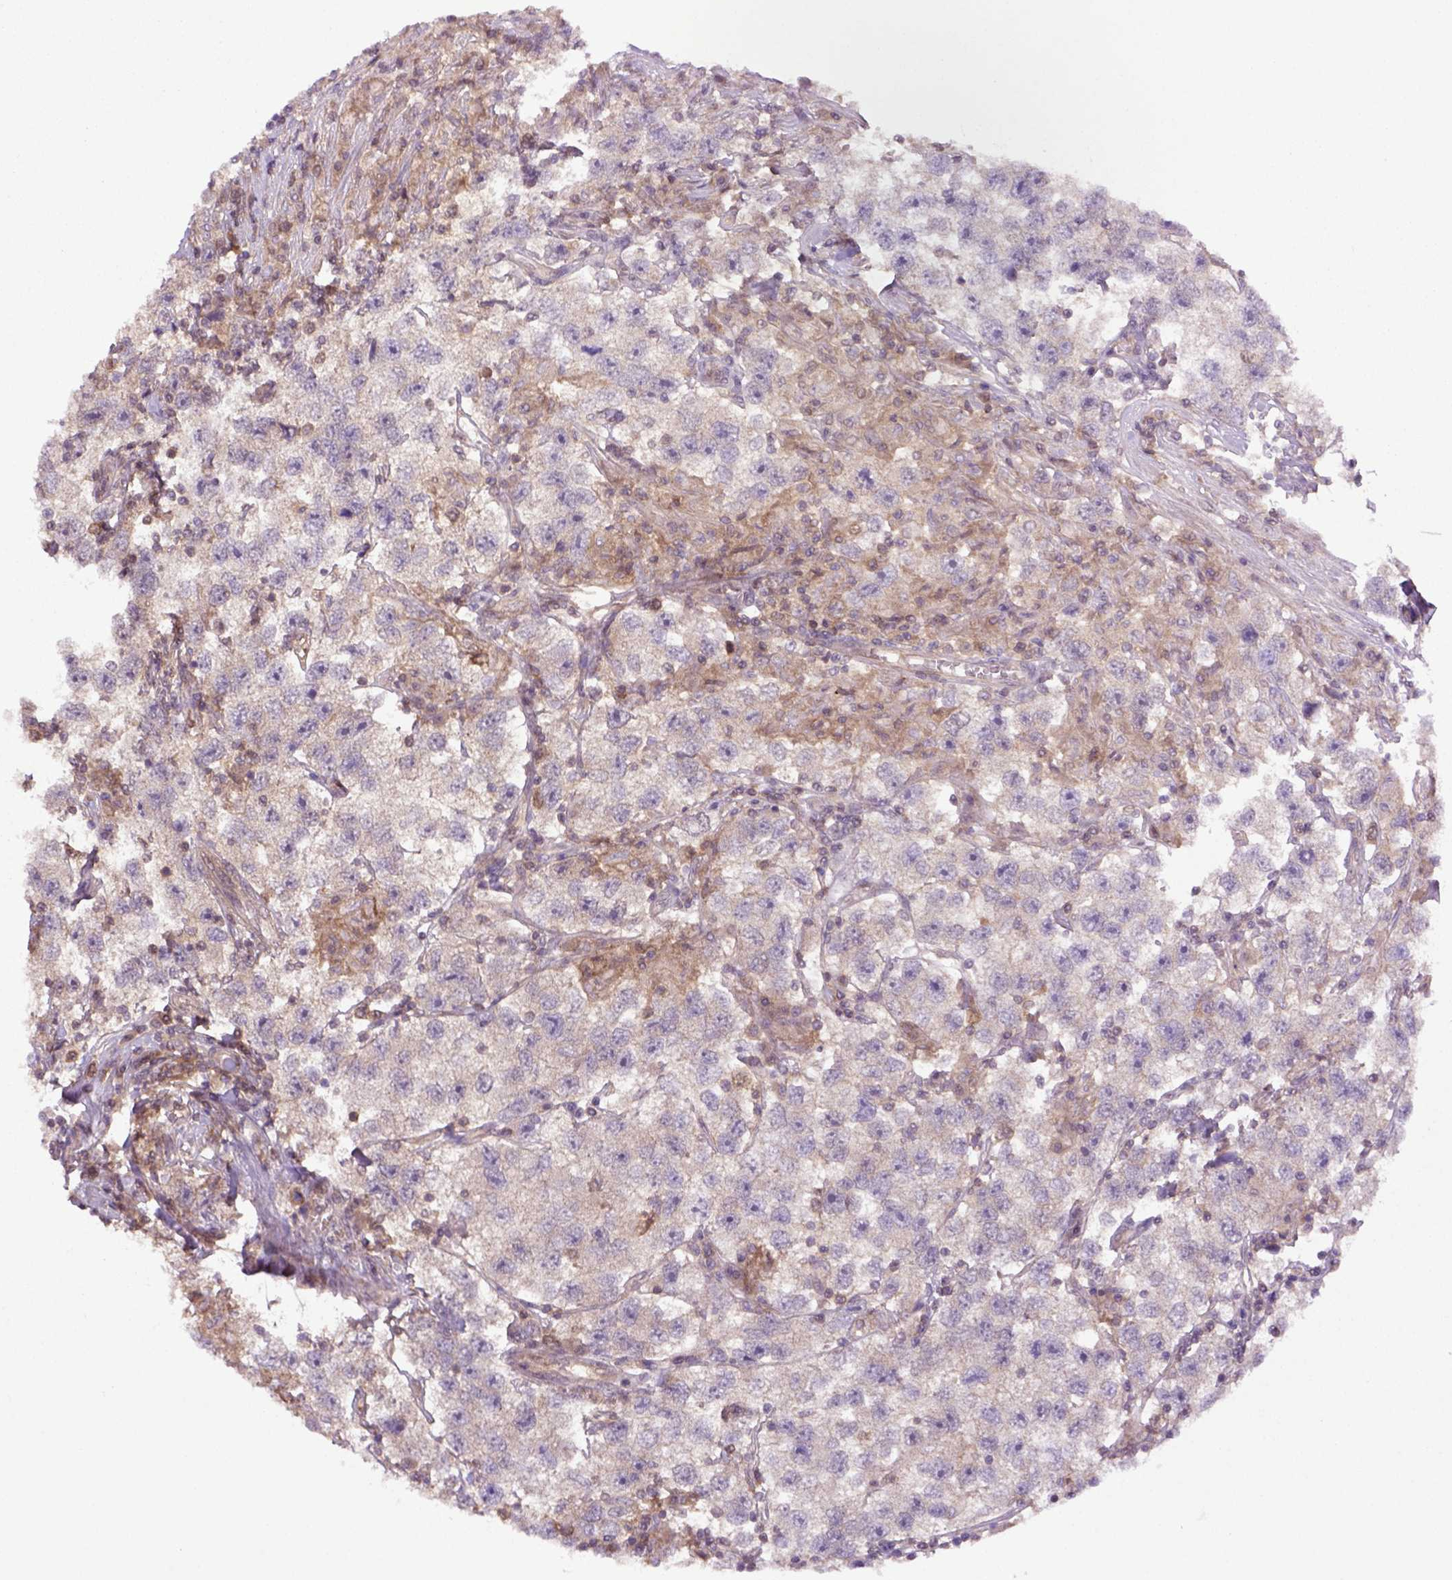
{"staining": {"intensity": "weak", "quantity": ">75%", "location": "cytoplasmic/membranous"}, "tissue": "testis cancer", "cell_type": "Tumor cells", "image_type": "cancer", "snomed": [{"axis": "morphology", "description": "Seminoma, NOS"}, {"axis": "topography", "description": "Testis"}], "caption": "Approximately >75% of tumor cells in human testis seminoma show weak cytoplasmic/membranous protein positivity as visualized by brown immunohistochemical staining.", "gene": "HSPBP1", "patient": {"sex": "male", "age": 26}}